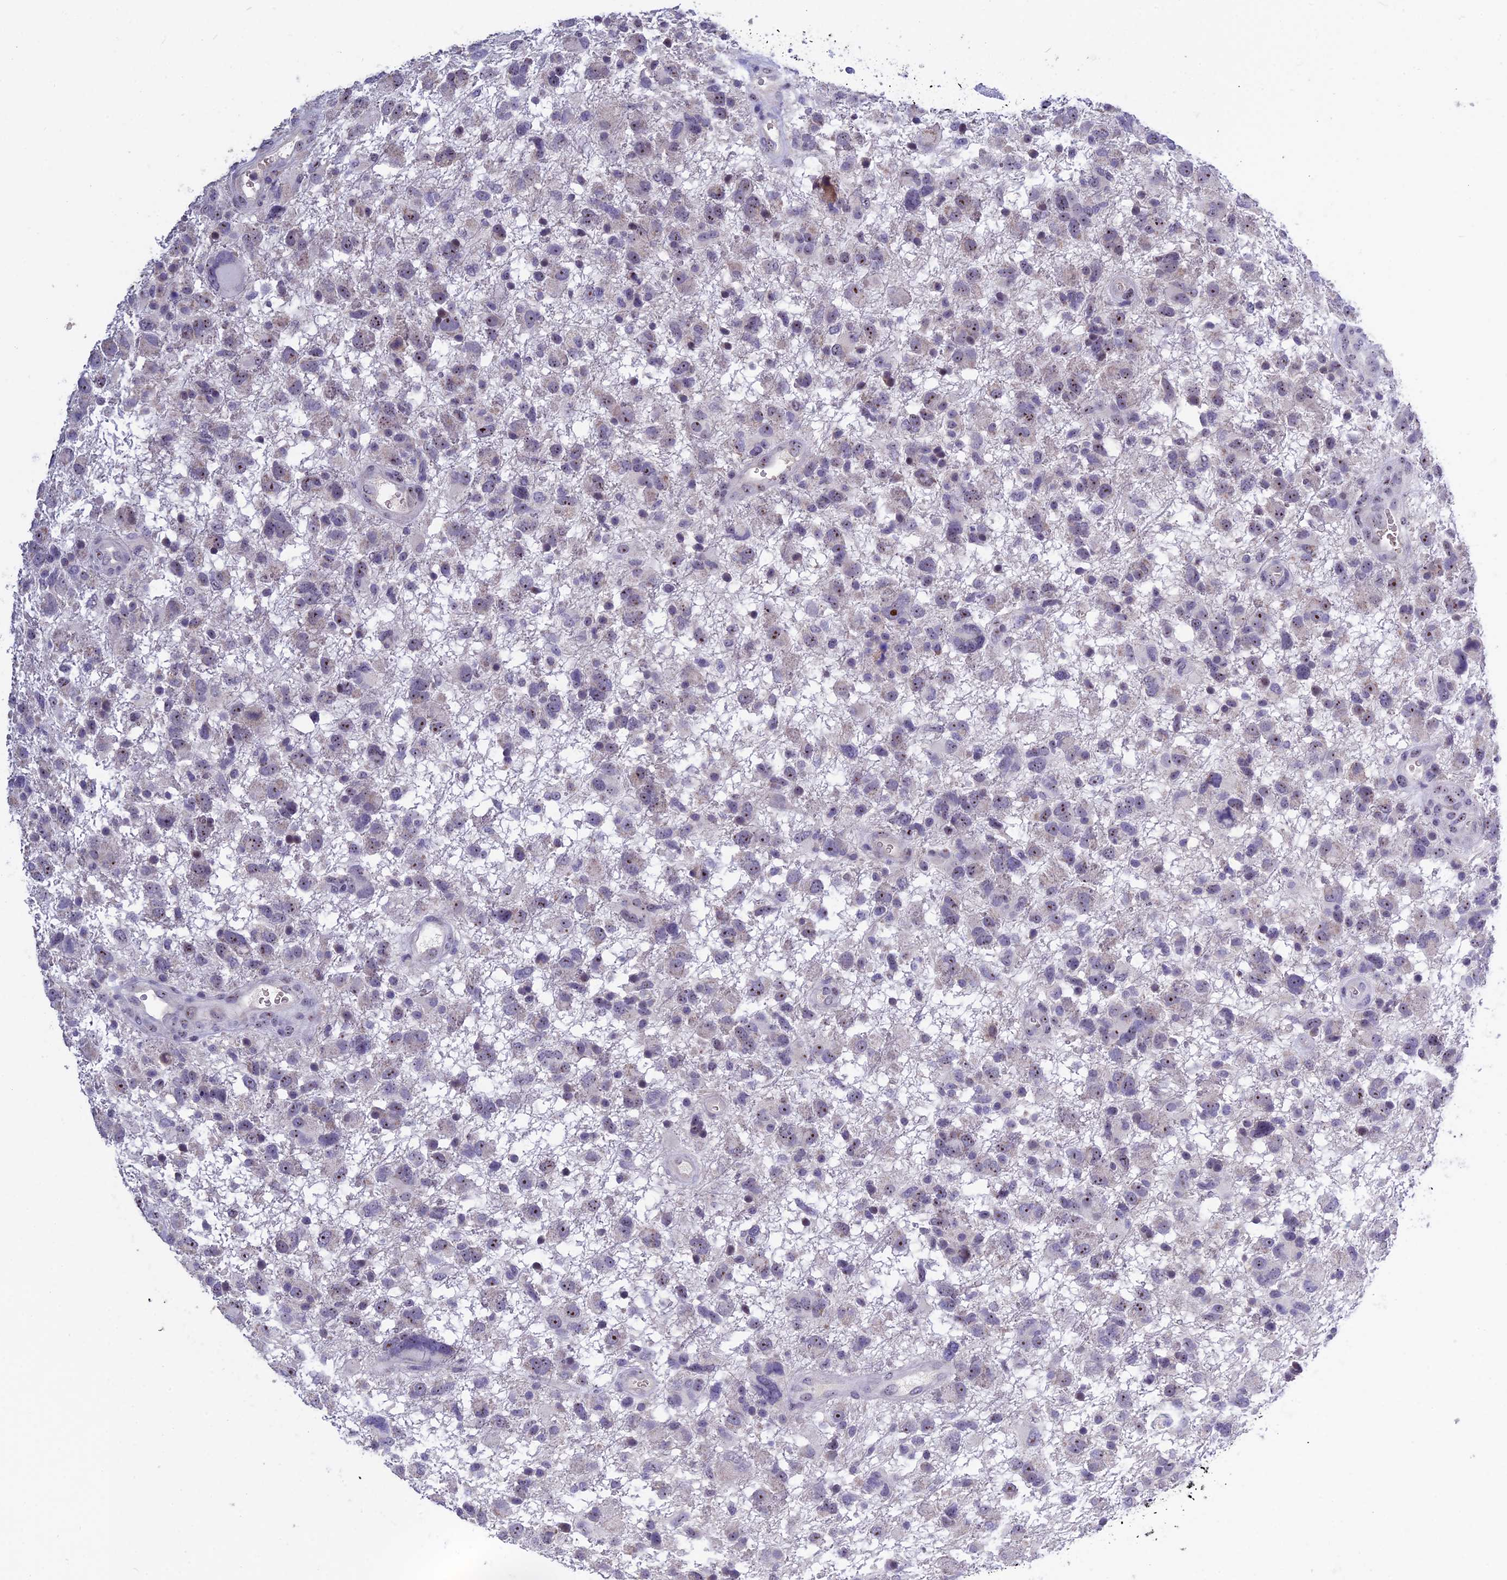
{"staining": {"intensity": "negative", "quantity": "none", "location": "none"}, "tissue": "glioma", "cell_type": "Tumor cells", "image_type": "cancer", "snomed": [{"axis": "morphology", "description": "Glioma, malignant, High grade"}, {"axis": "topography", "description": "Brain"}], "caption": "Human glioma stained for a protein using IHC displays no expression in tumor cells.", "gene": "KNOP1", "patient": {"sex": "male", "age": 61}}